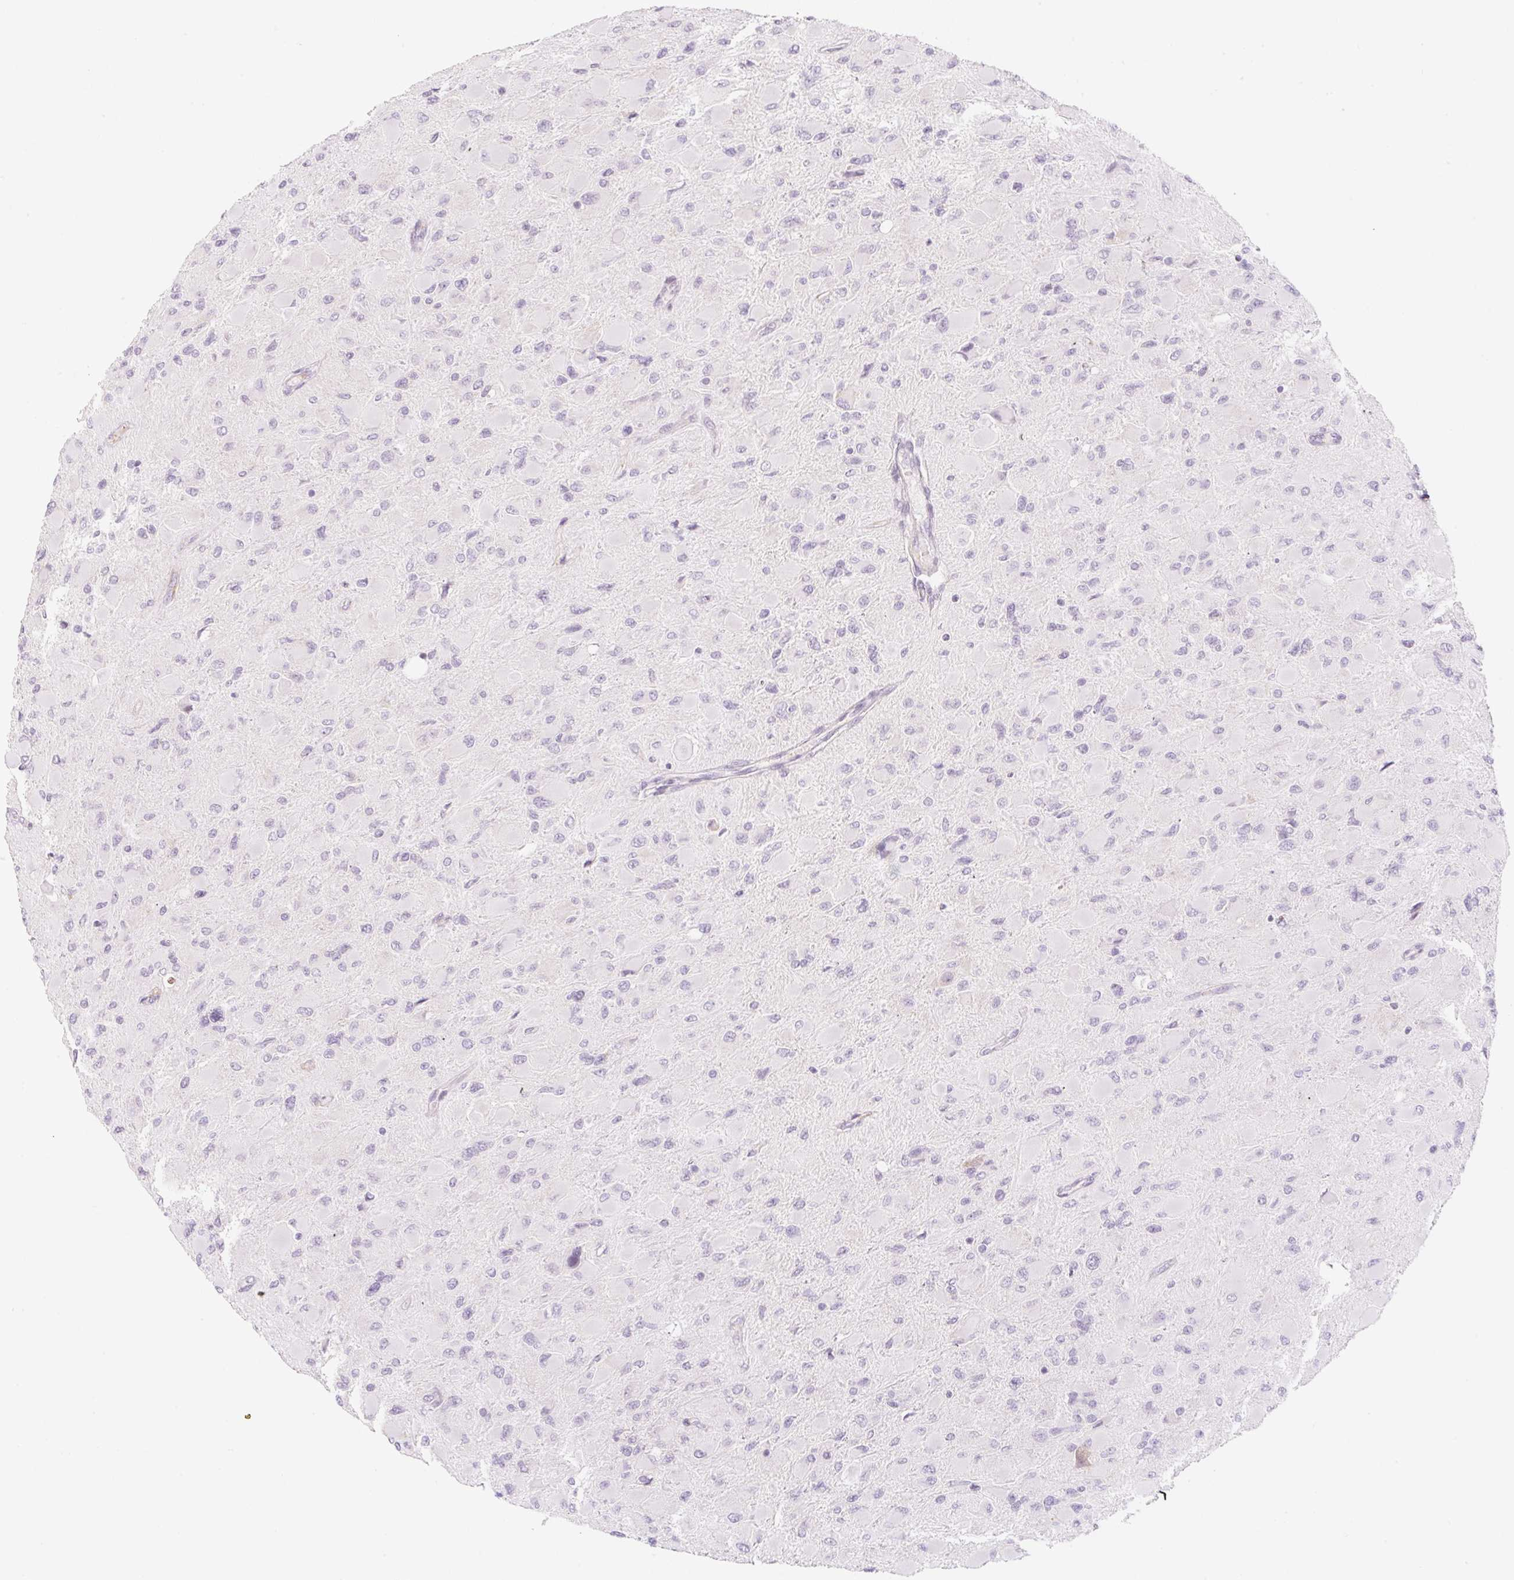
{"staining": {"intensity": "negative", "quantity": "none", "location": "none"}, "tissue": "glioma", "cell_type": "Tumor cells", "image_type": "cancer", "snomed": [{"axis": "morphology", "description": "Glioma, malignant, High grade"}, {"axis": "topography", "description": "Cerebral cortex"}], "caption": "Immunohistochemistry micrograph of glioma stained for a protein (brown), which exhibits no expression in tumor cells. (Brightfield microscopy of DAB (3,3'-diaminobenzidine) IHC at high magnification).", "gene": "CASKIN1", "patient": {"sex": "female", "age": 36}}